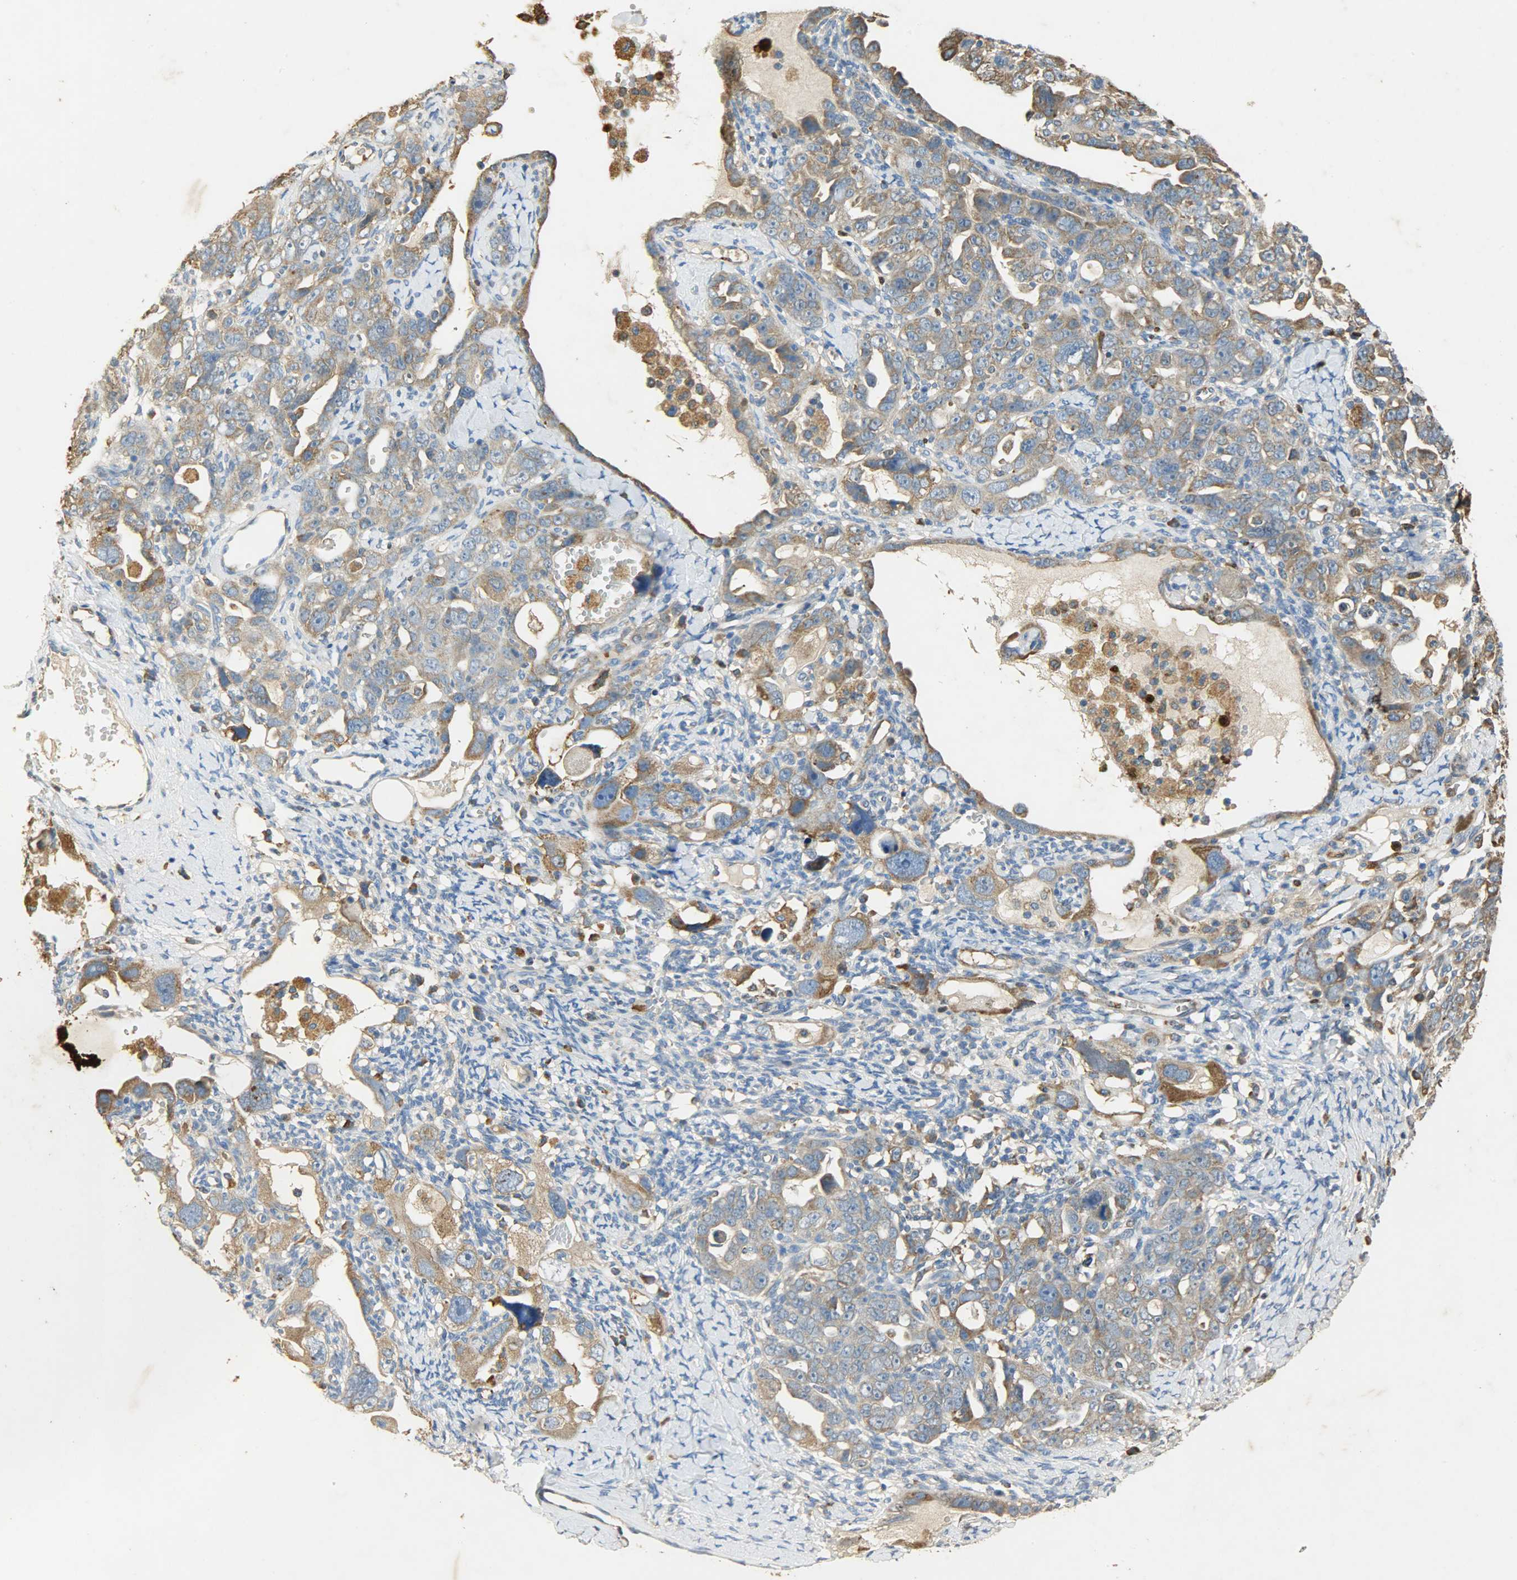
{"staining": {"intensity": "moderate", "quantity": ">75%", "location": "cytoplasmic/membranous"}, "tissue": "ovarian cancer", "cell_type": "Tumor cells", "image_type": "cancer", "snomed": [{"axis": "morphology", "description": "Cystadenocarcinoma, serous, NOS"}, {"axis": "topography", "description": "Ovary"}], "caption": "Brown immunohistochemical staining in human ovarian cancer displays moderate cytoplasmic/membranous expression in about >75% of tumor cells.", "gene": "HSPA5", "patient": {"sex": "female", "age": 66}}